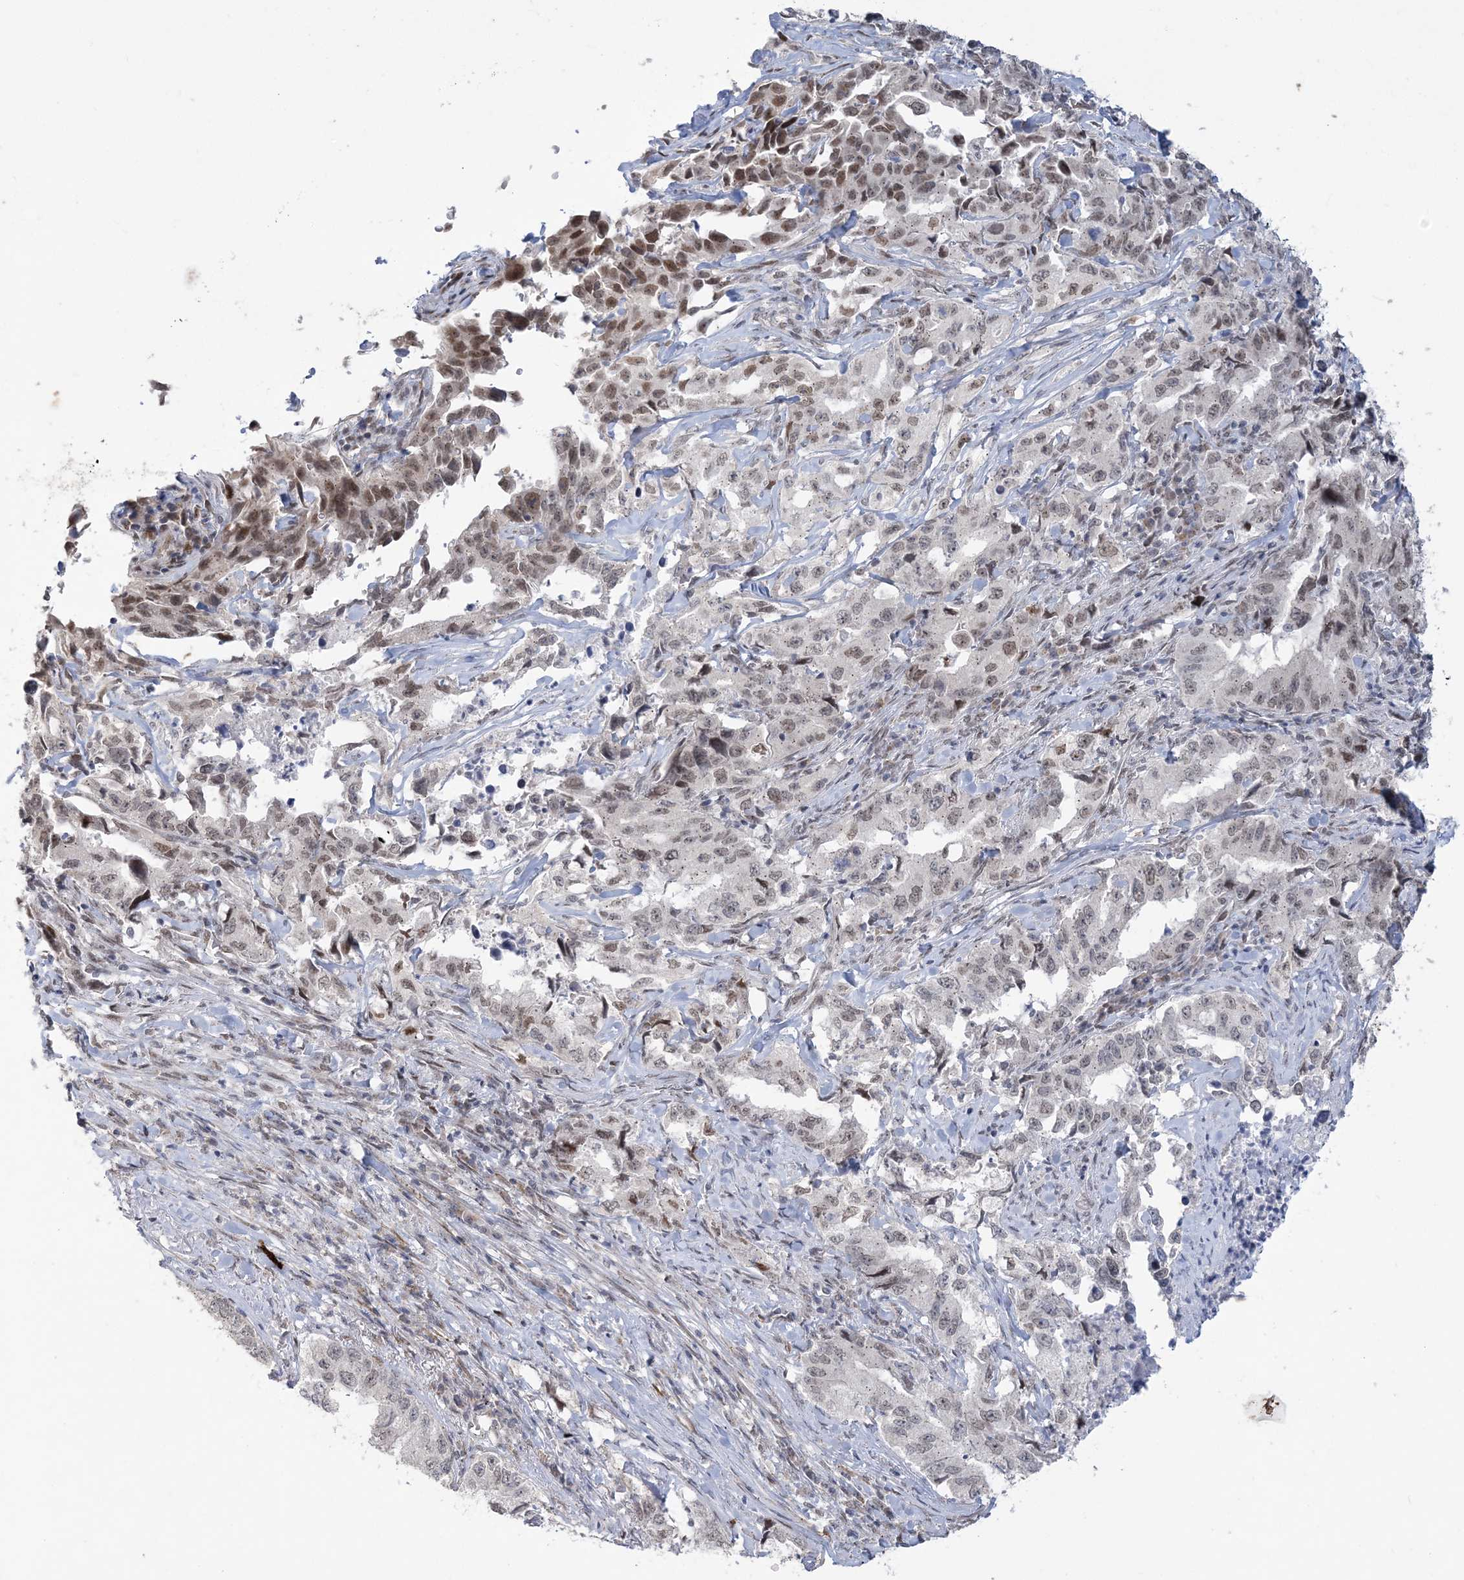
{"staining": {"intensity": "moderate", "quantity": "<25%", "location": "nuclear"}, "tissue": "lung cancer", "cell_type": "Tumor cells", "image_type": "cancer", "snomed": [{"axis": "morphology", "description": "Adenocarcinoma, NOS"}, {"axis": "topography", "description": "Lung"}], "caption": "Tumor cells display low levels of moderate nuclear expression in about <25% of cells in human adenocarcinoma (lung). The staining was performed using DAB (3,3'-diaminobenzidine), with brown indicating positive protein expression. Nuclei are stained blue with hematoxylin.", "gene": "WAC", "patient": {"sex": "female", "age": 51}}